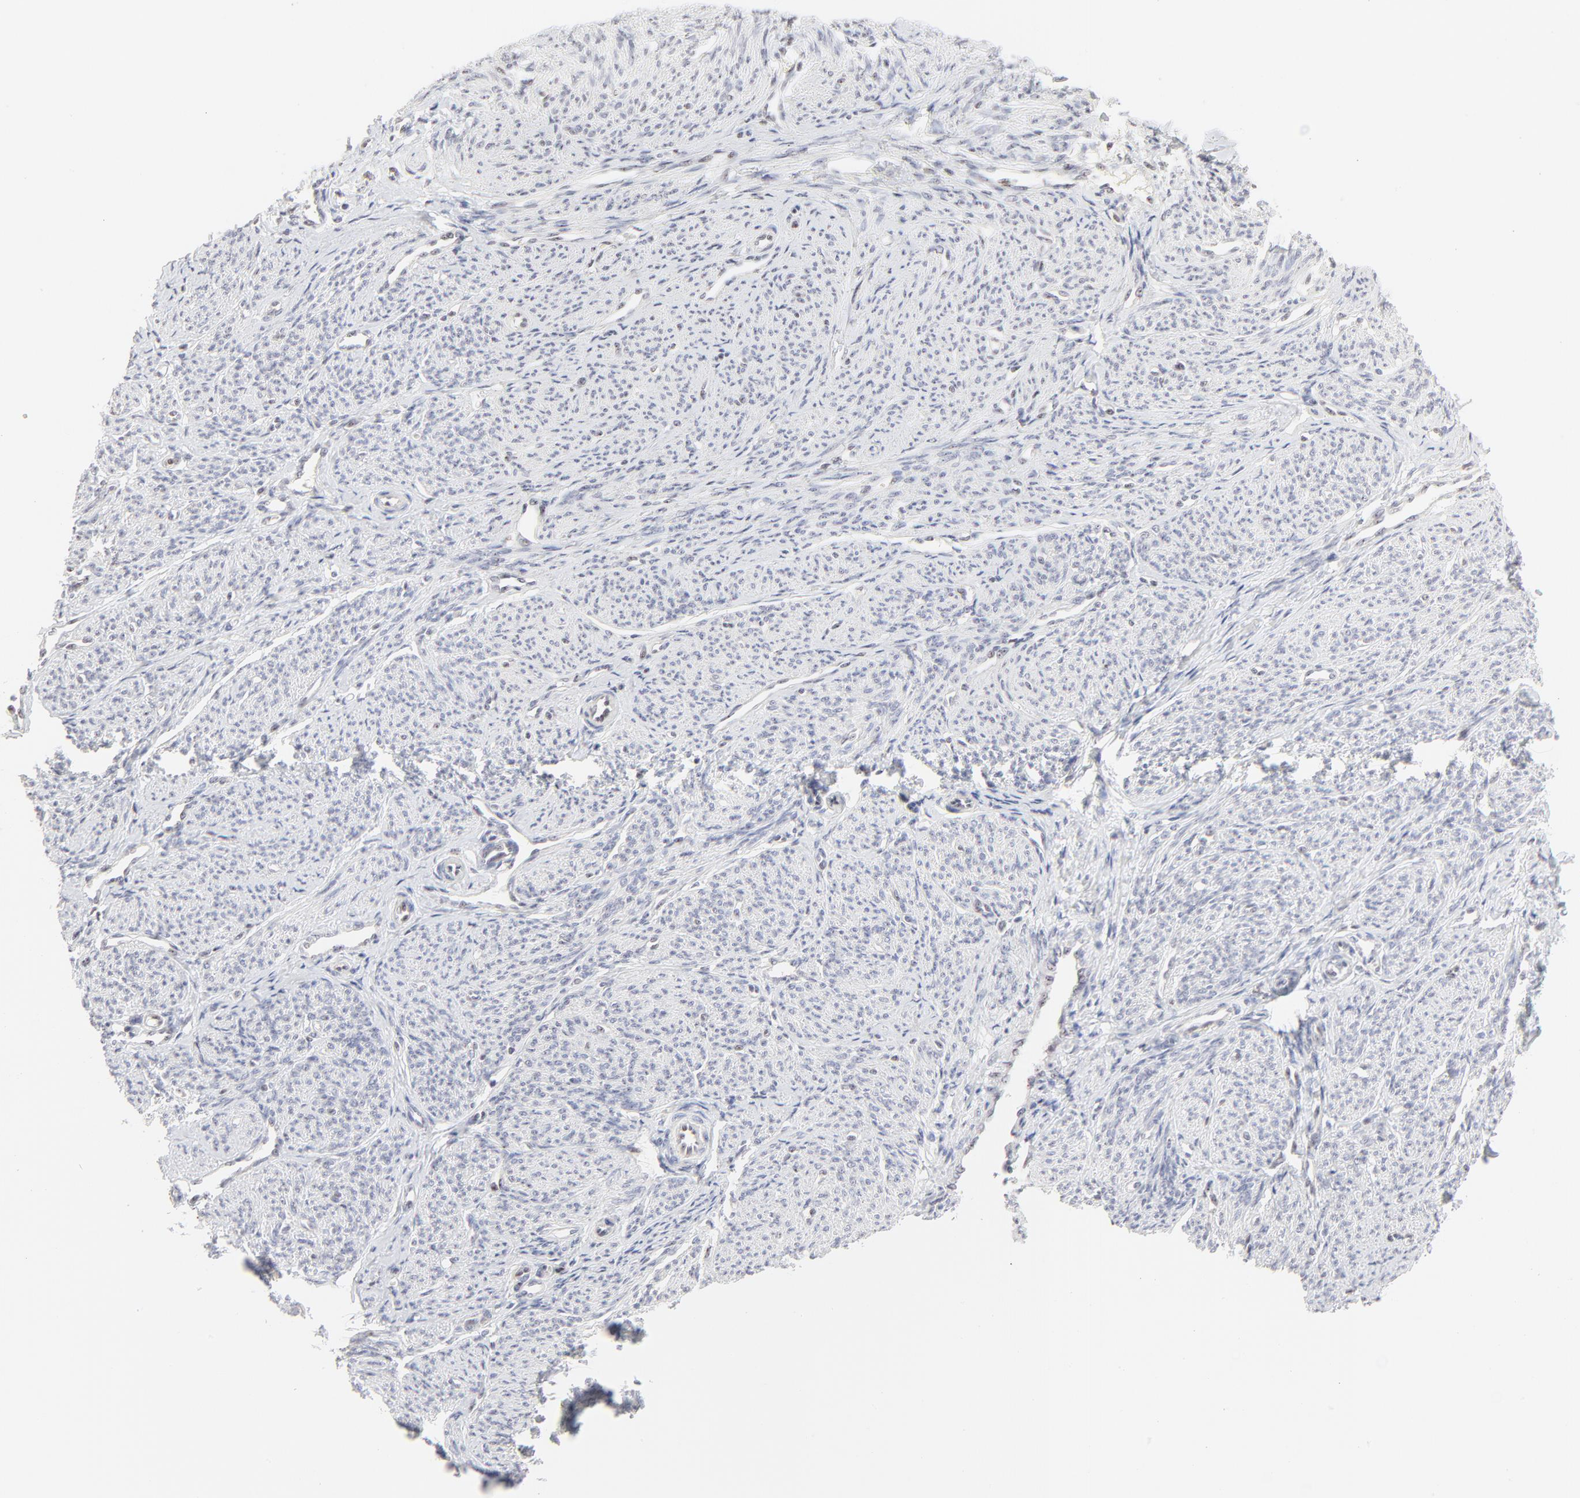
{"staining": {"intensity": "negative", "quantity": "none", "location": "none"}, "tissue": "smooth muscle", "cell_type": "Smooth muscle cells", "image_type": "normal", "snomed": [{"axis": "morphology", "description": "Normal tissue, NOS"}, {"axis": "topography", "description": "Smooth muscle"}], "caption": "A micrograph of smooth muscle stained for a protein demonstrates no brown staining in smooth muscle cells.", "gene": "NFIL3", "patient": {"sex": "female", "age": 65}}